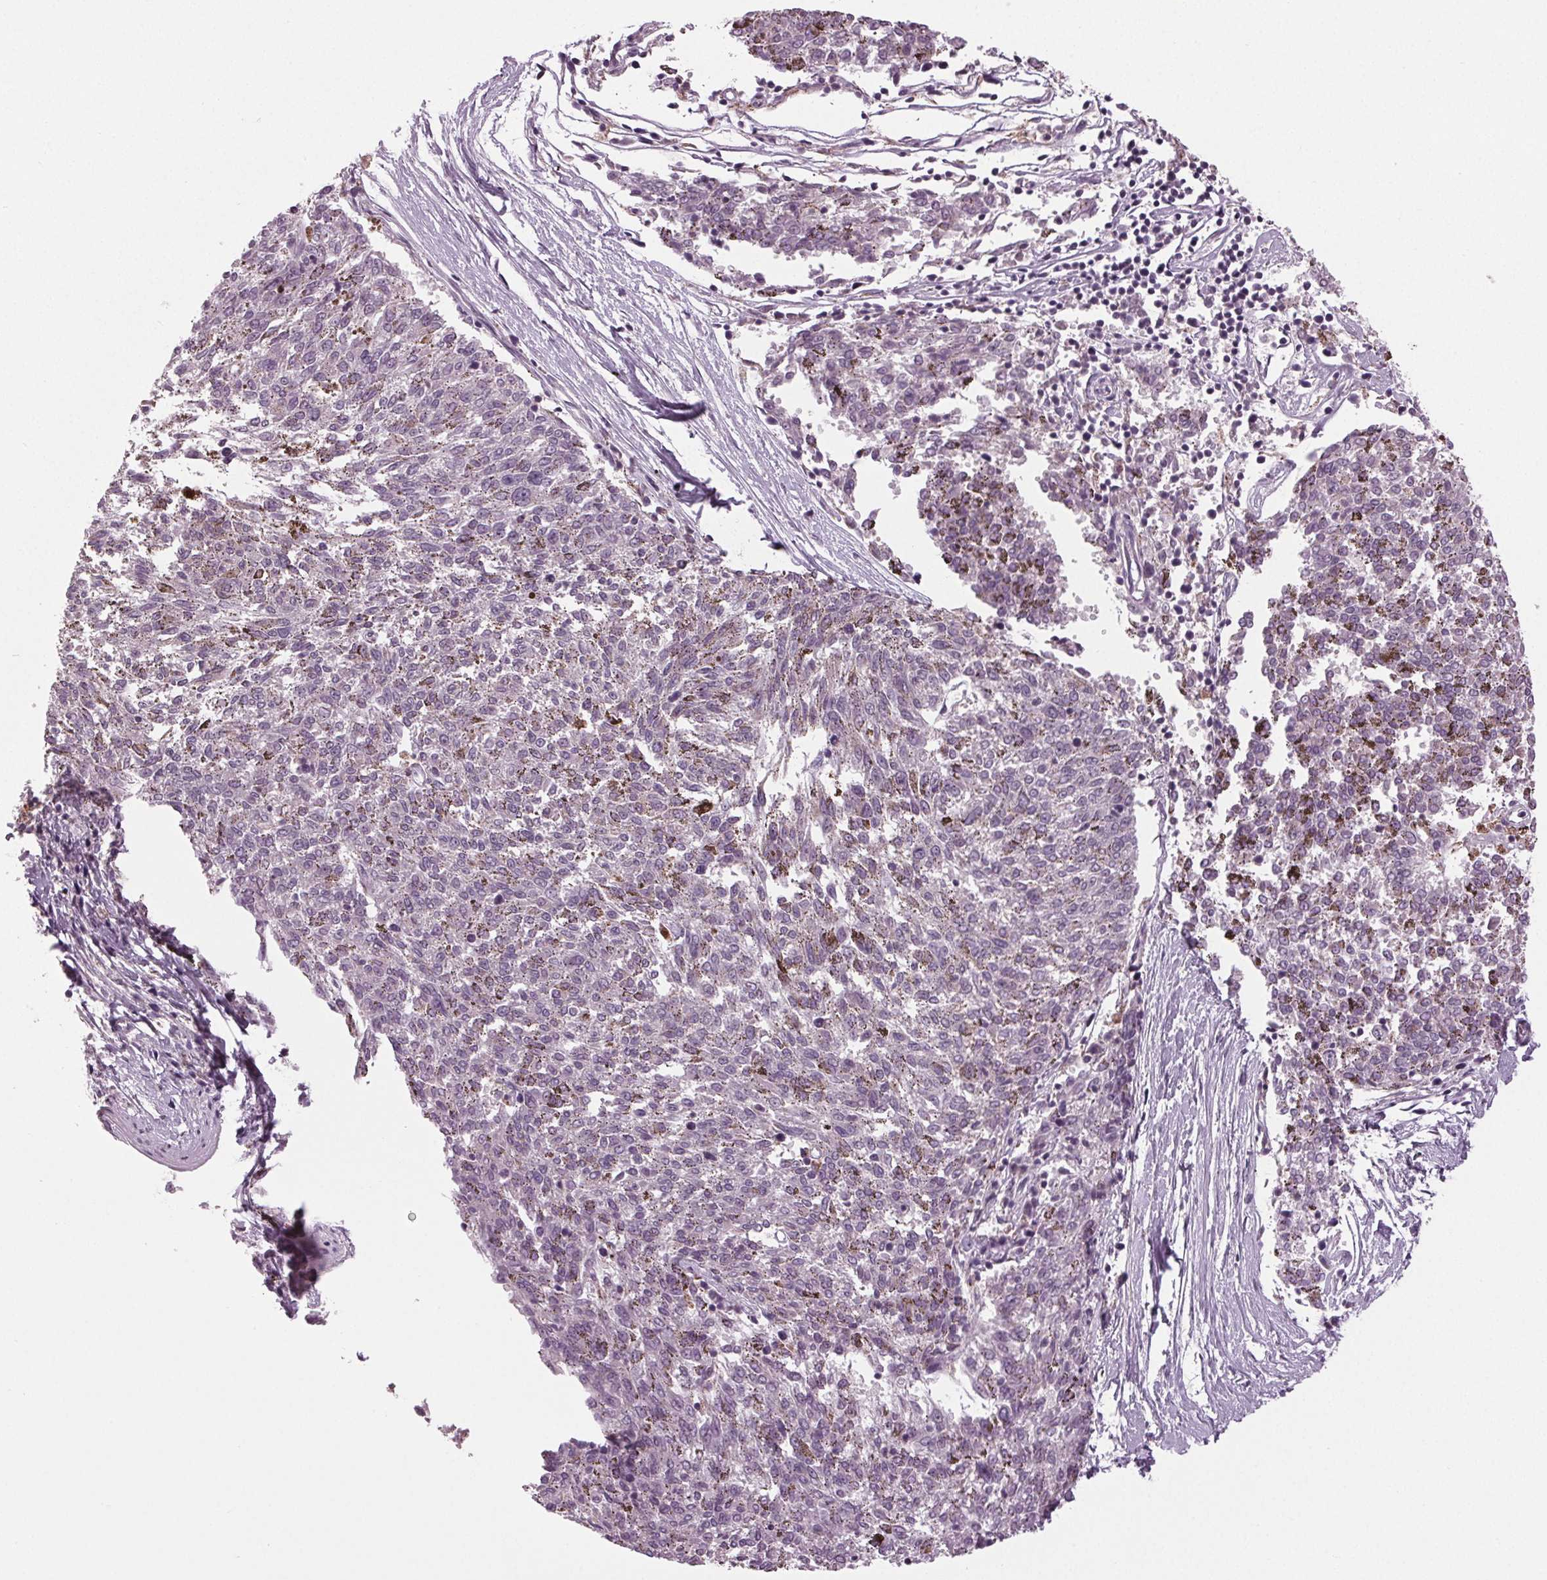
{"staining": {"intensity": "negative", "quantity": "none", "location": "none"}, "tissue": "melanoma", "cell_type": "Tumor cells", "image_type": "cancer", "snomed": [{"axis": "morphology", "description": "Malignant melanoma, NOS"}, {"axis": "topography", "description": "Skin"}], "caption": "An immunohistochemistry histopathology image of melanoma is shown. There is no staining in tumor cells of melanoma.", "gene": "DNAH12", "patient": {"sex": "female", "age": 72}}